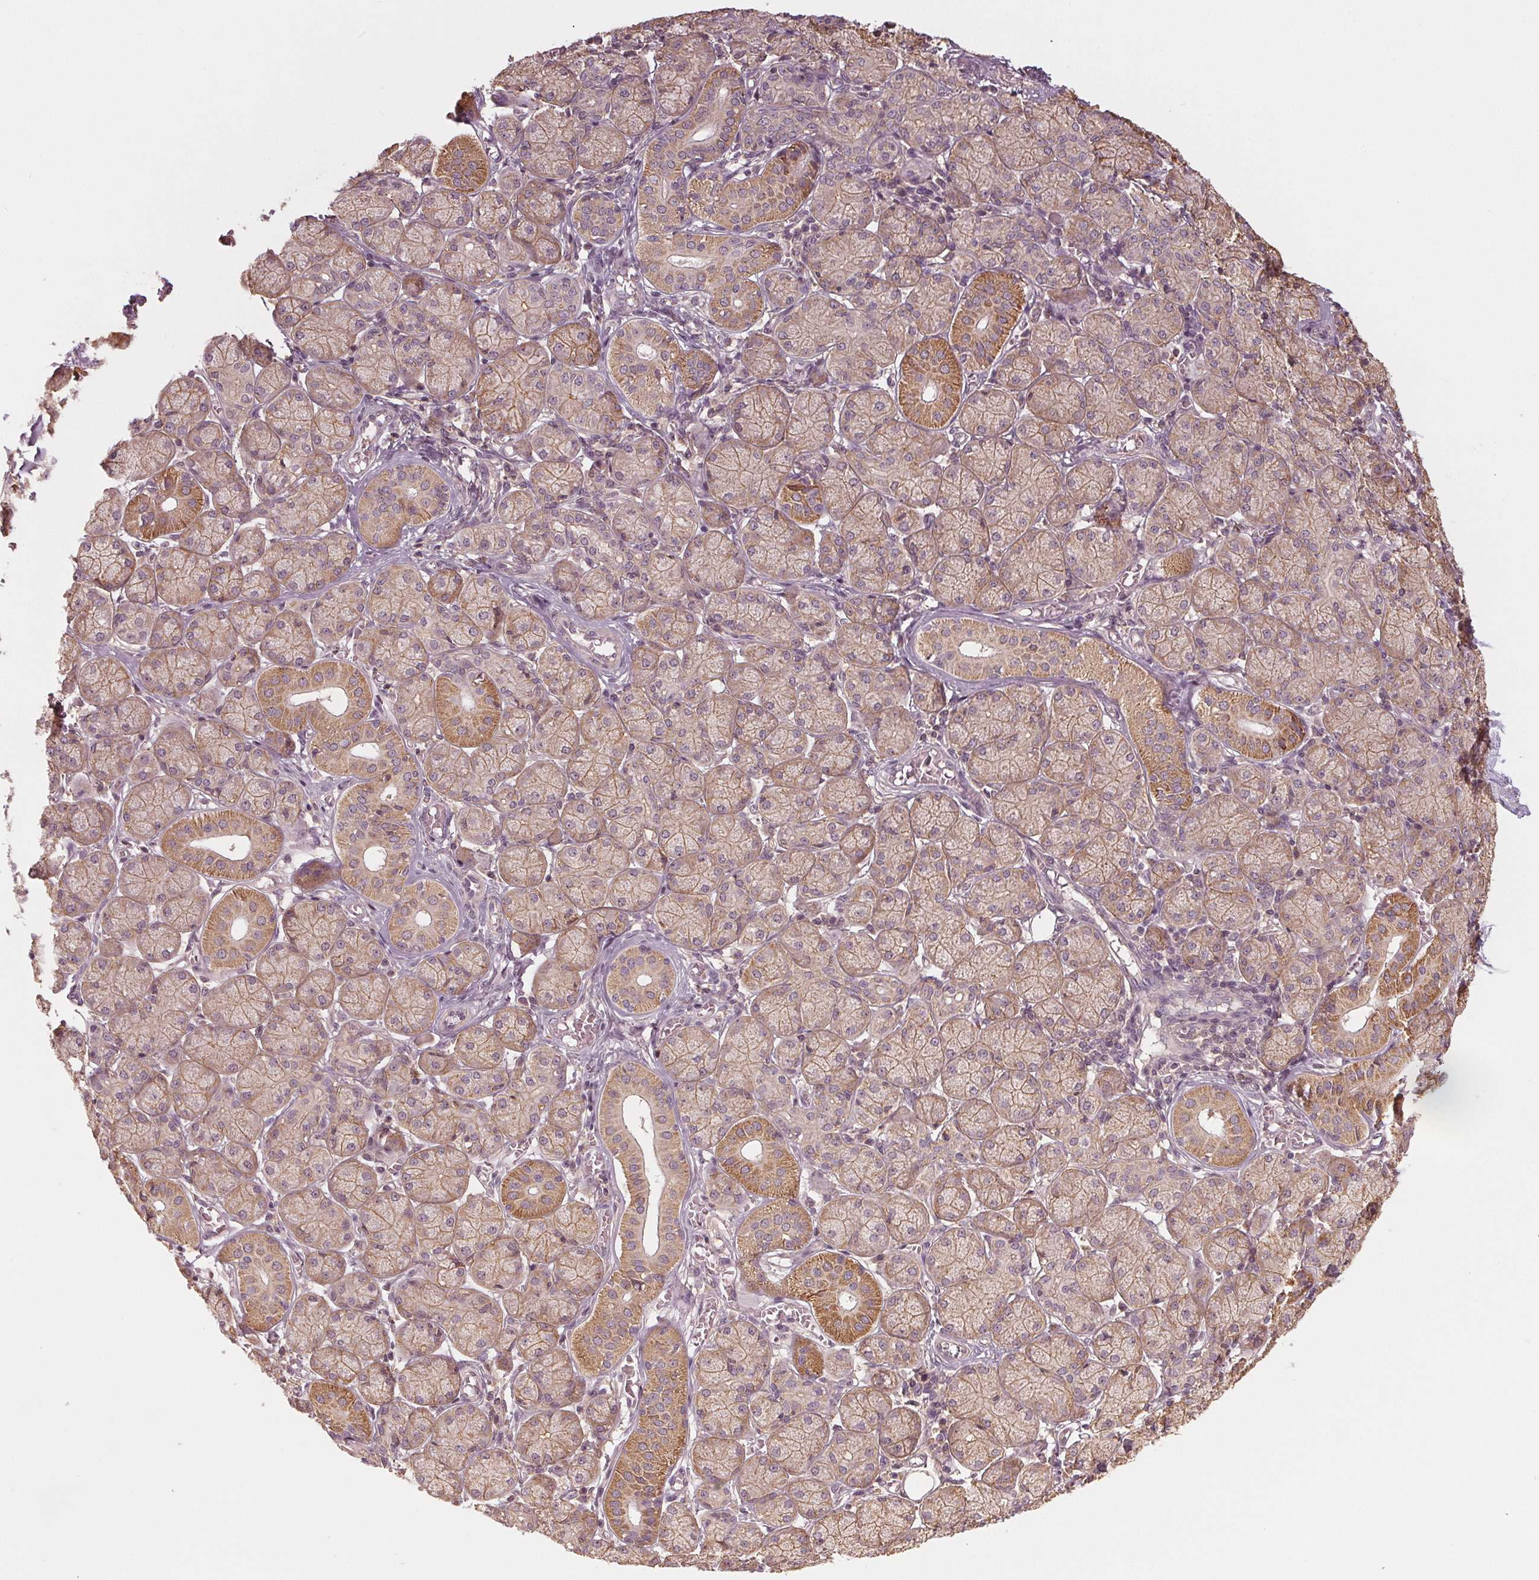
{"staining": {"intensity": "moderate", "quantity": ">75%", "location": "cytoplasmic/membranous"}, "tissue": "salivary gland", "cell_type": "Glandular cells", "image_type": "normal", "snomed": [{"axis": "morphology", "description": "Normal tissue, NOS"}, {"axis": "topography", "description": "Salivary gland"}, {"axis": "topography", "description": "Peripheral nerve tissue"}], "caption": "Immunohistochemistry (IHC) image of benign human salivary gland stained for a protein (brown), which shows medium levels of moderate cytoplasmic/membranous positivity in about >75% of glandular cells.", "gene": "GNB2", "patient": {"sex": "female", "age": 24}}